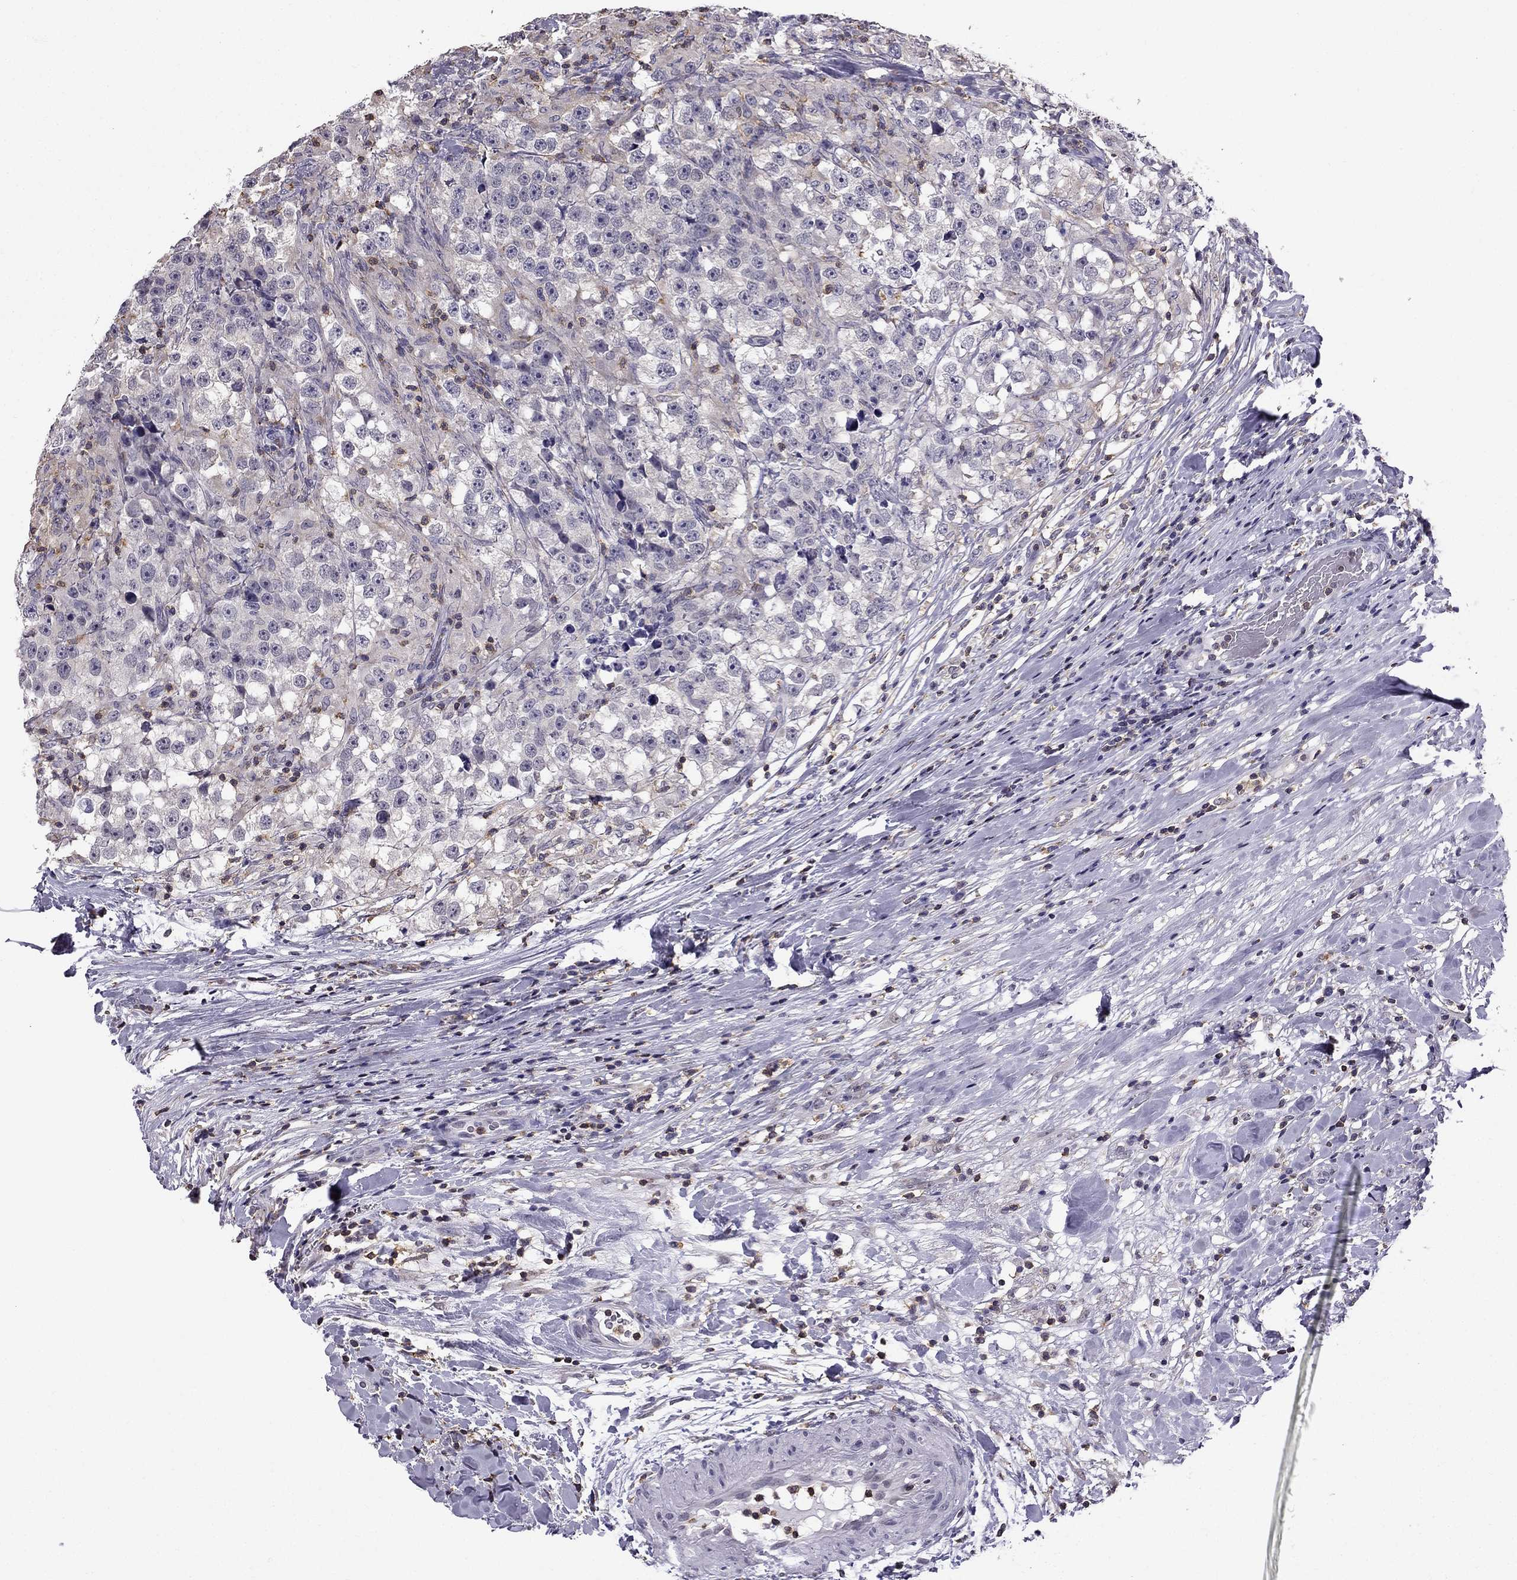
{"staining": {"intensity": "negative", "quantity": "none", "location": "none"}, "tissue": "testis cancer", "cell_type": "Tumor cells", "image_type": "cancer", "snomed": [{"axis": "morphology", "description": "Seminoma, NOS"}, {"axis": "topography", "description": "Testis"}], "caption": "Testis cancer was stained to show a protein in brown. There is no significant staining in tumor cells.", "gene": "CCK", "patient": {"sex": "male", "age": 46}}